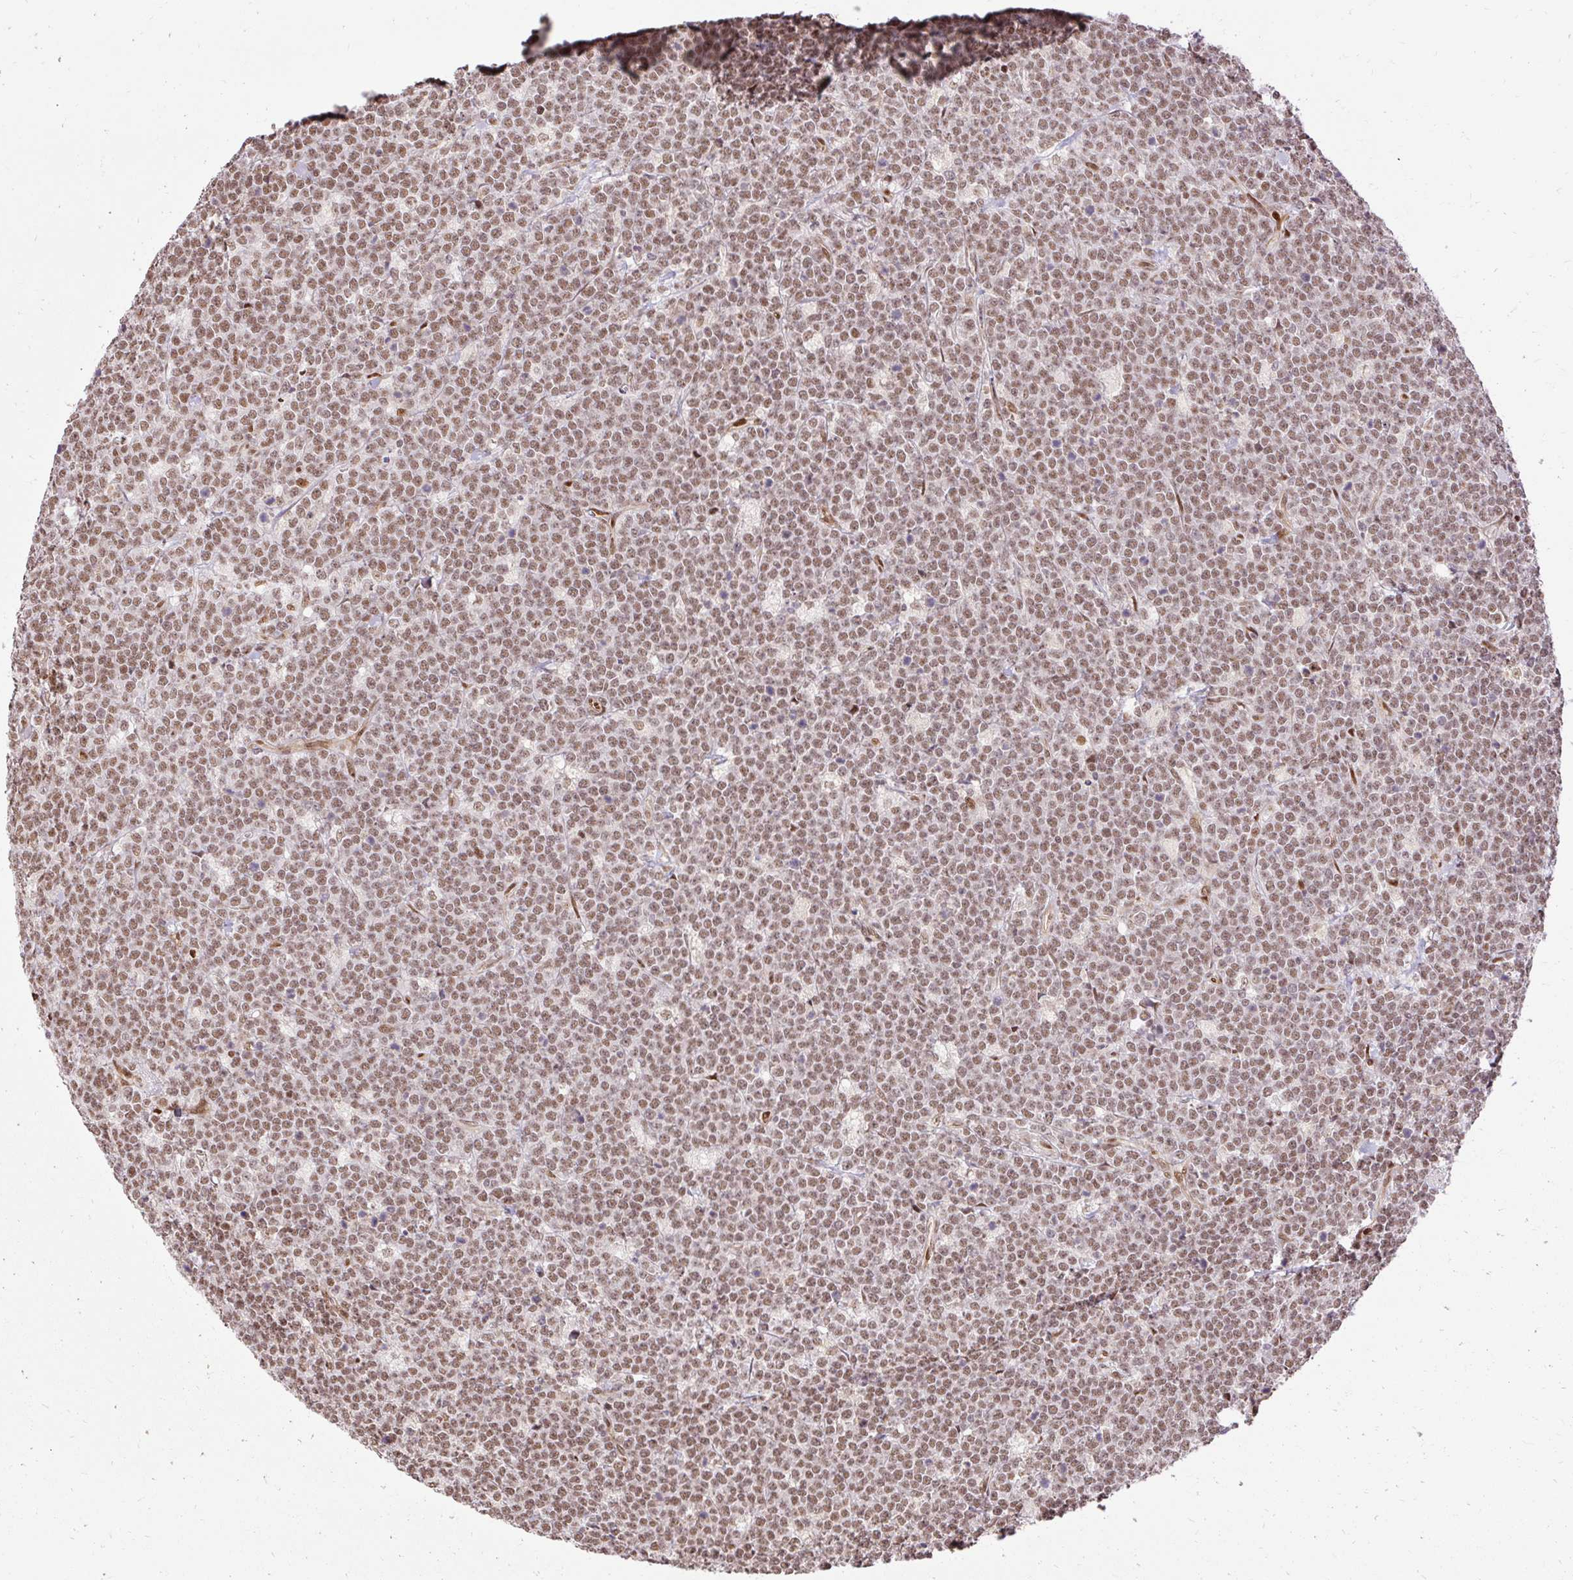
{"staining": {"intensity": "moderate", "quantity": ">75%", "location": "nuclear"}, "tissue": "lymphoma", "cell_type": "Tumor cells", "image_type": "cancer", "snomed": [{"axis": "morphology", "description": "Malignant lymphoma, non-Hodgkin's type, High grade"}, {"axis": "topography", "description": "Small intestine"}, {"axis": "topography", "description": "Colon"}], "caption": "Protein expression analysis of human lymphoma reveals moderate nuclear staining in approximately >75% of tumor cells.", "gene": "MECOM", "patient": {"sex": "male", "age": 8}}